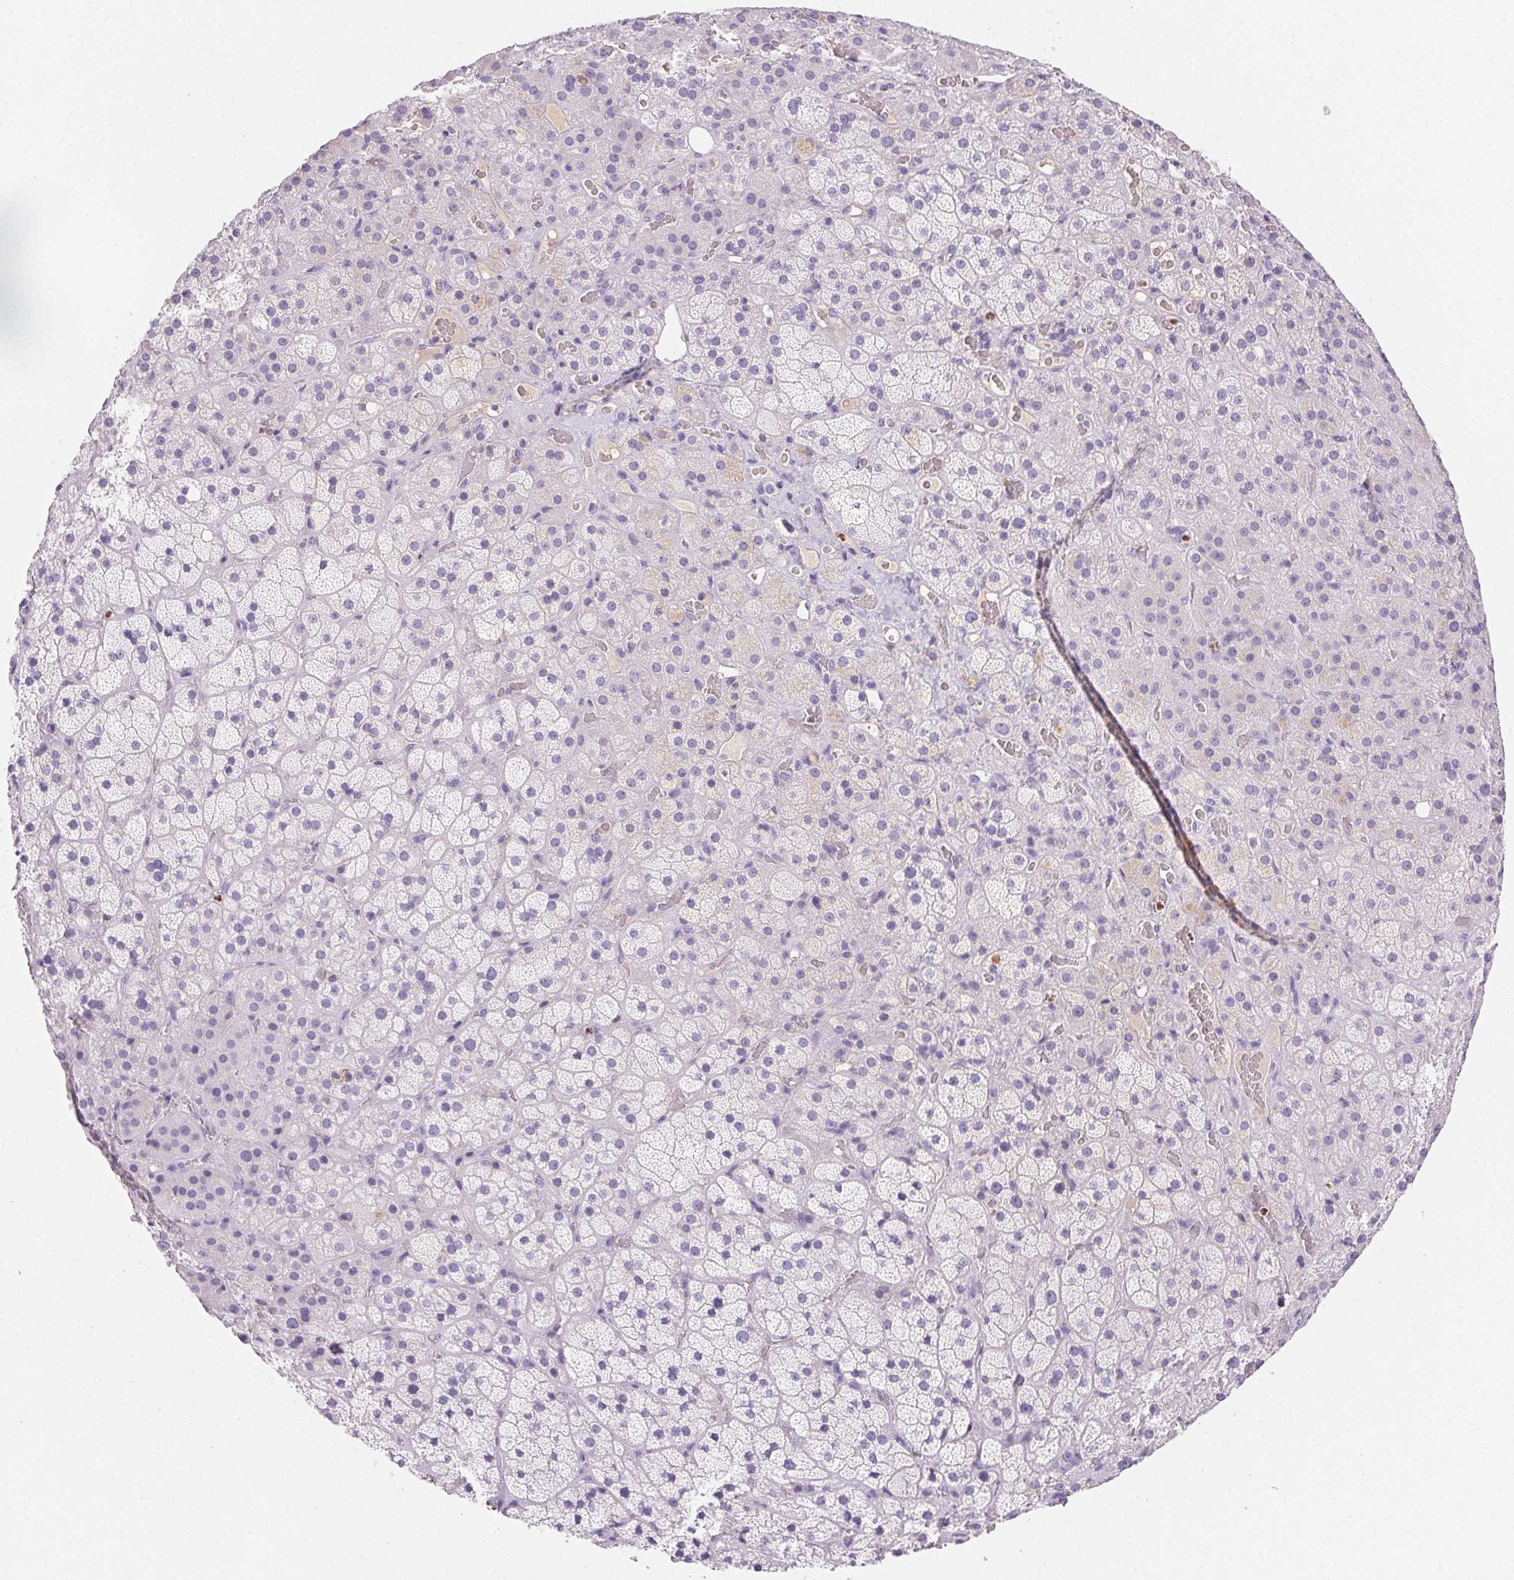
{"staining": {"intensity": "negative", "quantity": "none", "location": "none"}, "tissue": "adrenal gland", "cell_type": "Glandular cells", "image_type": "normal", "snomed": [{"axis": "morphology", "description": "Normal tissue, NOS"}, {"axis": "topography", "description": "Adrenal gland"}], "caption": "Glandular cells are negative for brown protein staining in unremarkable adrenal gland. Brightfield microscopy of immunohistochemistry (IHC) stained with DAB (3,3'-diaminobenzidine) (brown) and hematoxylin (blue), captured at high magnification.", "gene": "PADI4", "patient": {"sex": "male", "age": 57}}